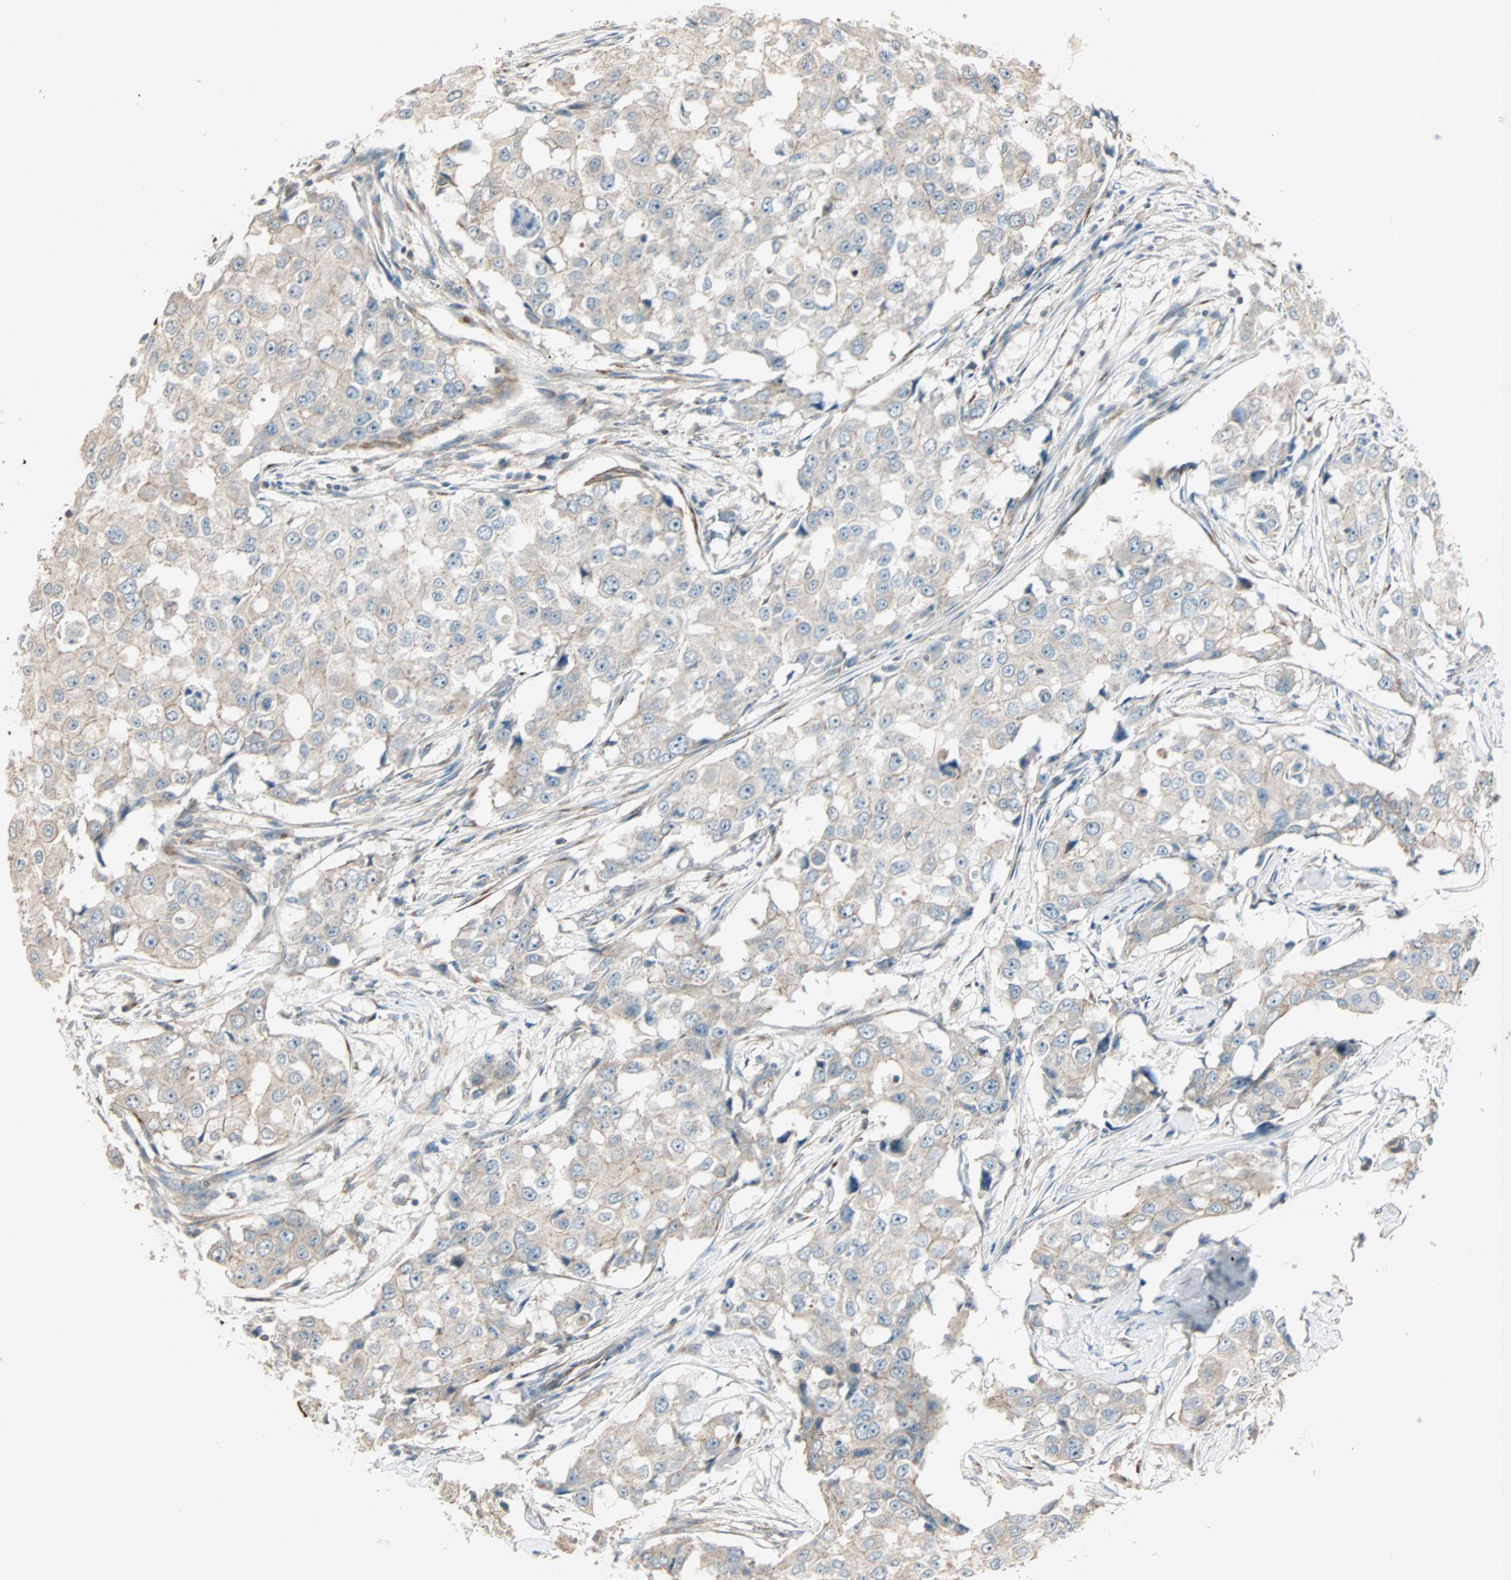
{"staining": {"intensity": "weak", "quantity": ">75%", "location": "cytoplasmic/membranous"}, "tissue": "breast cancer", "cell_type": "Tumor cells", "image_type": "cancer", "snomed": [{"axis": "morphology", "description": "Duct carcinoma"}, {"axis": "topography", "description": "Breast"}], "caption": "Weak cytoplasmic/membranous protein expression is seen in approximately >75% of tumor cells in breast cancer (infiltrating ductal carcinoma).", "gene": "MAP3K21", "patient": {"sex": "female", "age": 27}}